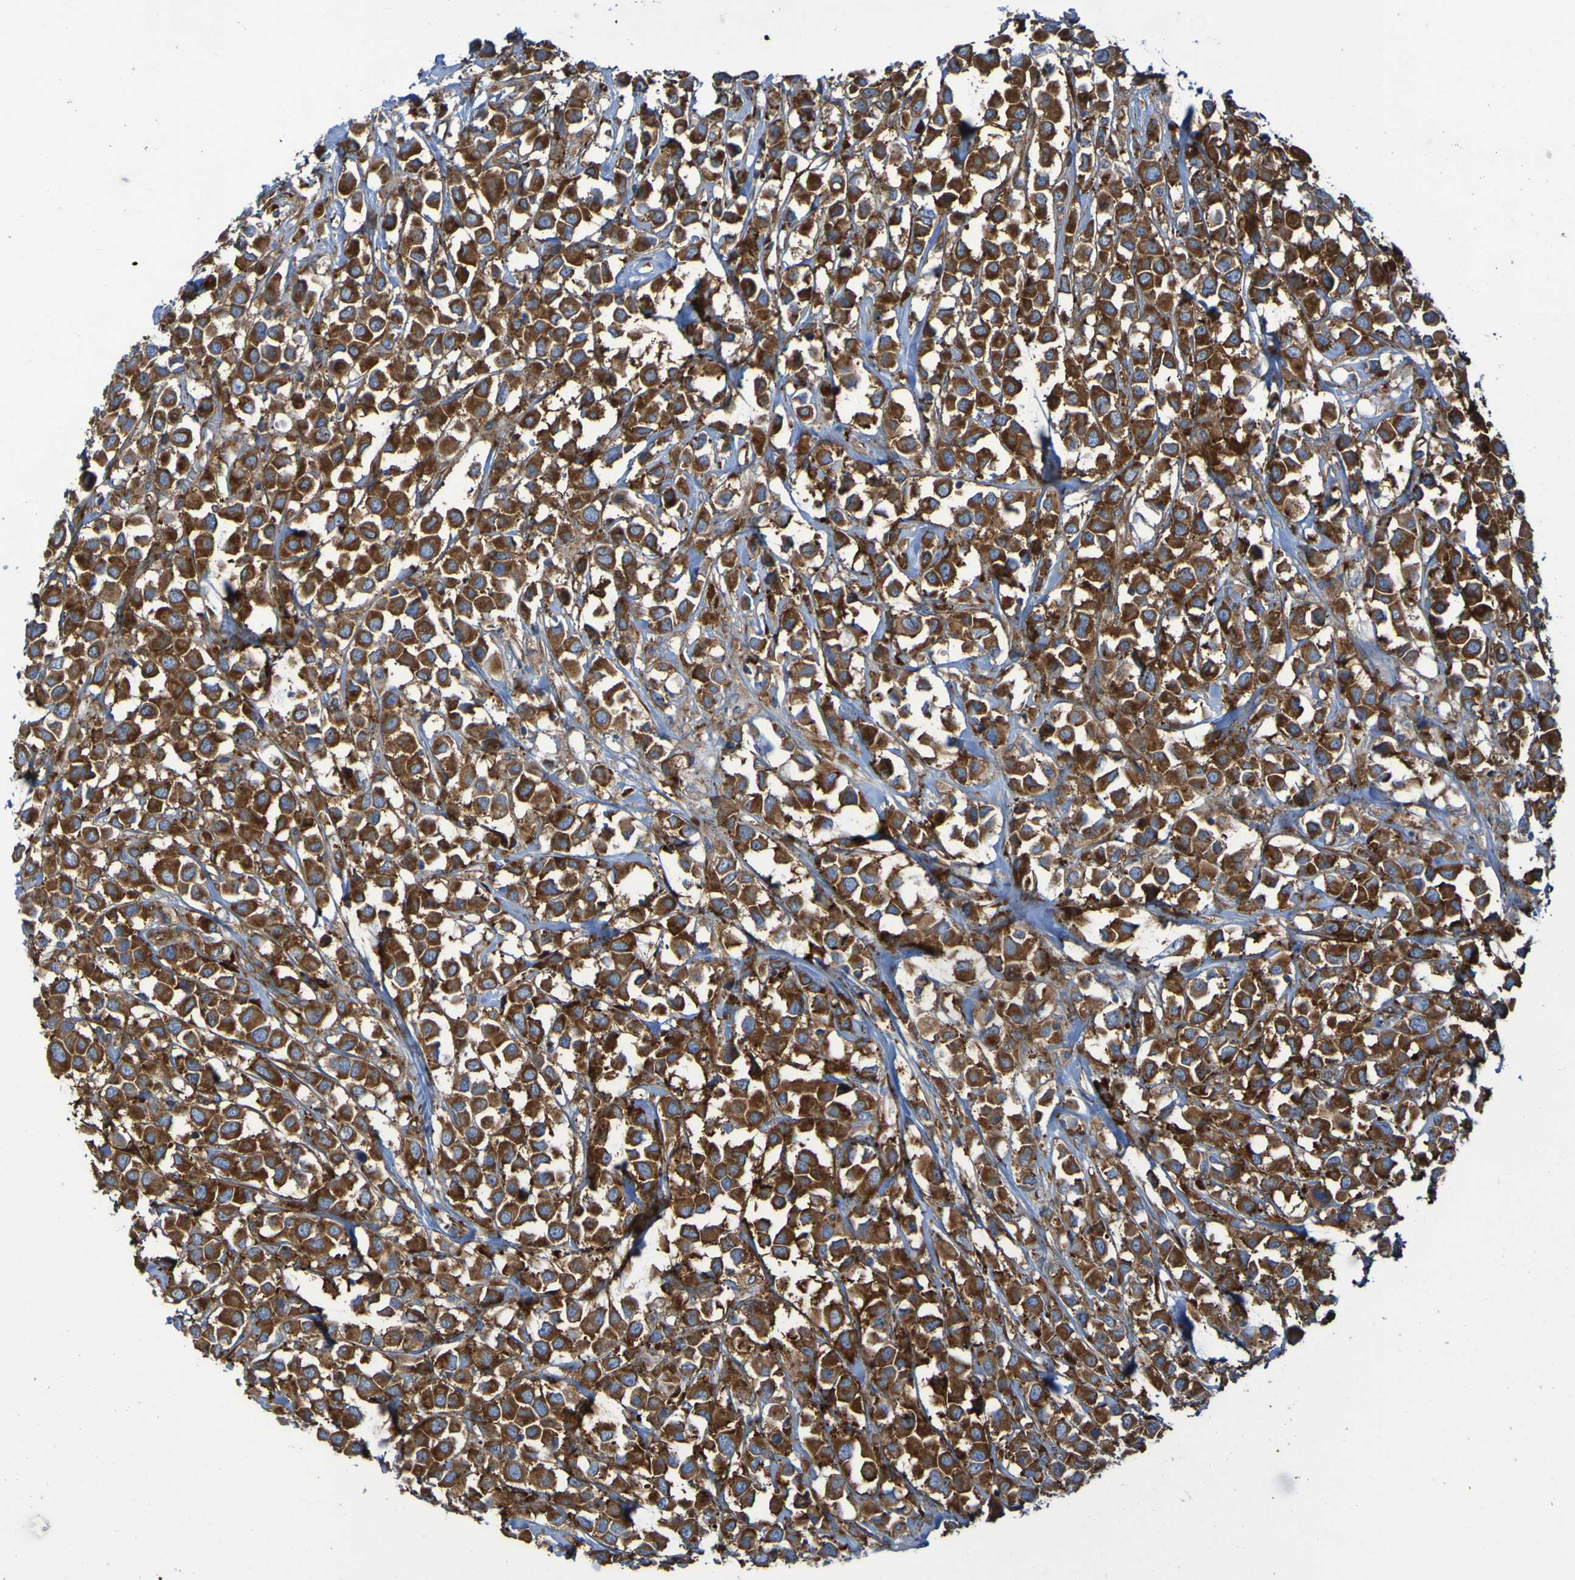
{"staining": {"intensity": "strong", "quantity": ">75%", "location": "cytoplasmic/membranous"}, "tissue": "breast cancer", "cell_type": "Tumor cells", "image_type": "cancer", "snomed": [{"axis": "morphology", "description": "Duct carcinoma"}, {"axis": "topography", "description": "Breast"}], "caption": "Immunohistochemical staining of human invasive ductal carcinoma (breast) displays strong cytoplasmic/membranous protein staining in approximately >75% of tumor cells.", "gene": "RPL10", "patient": {"sex": "female", "age": 61}}